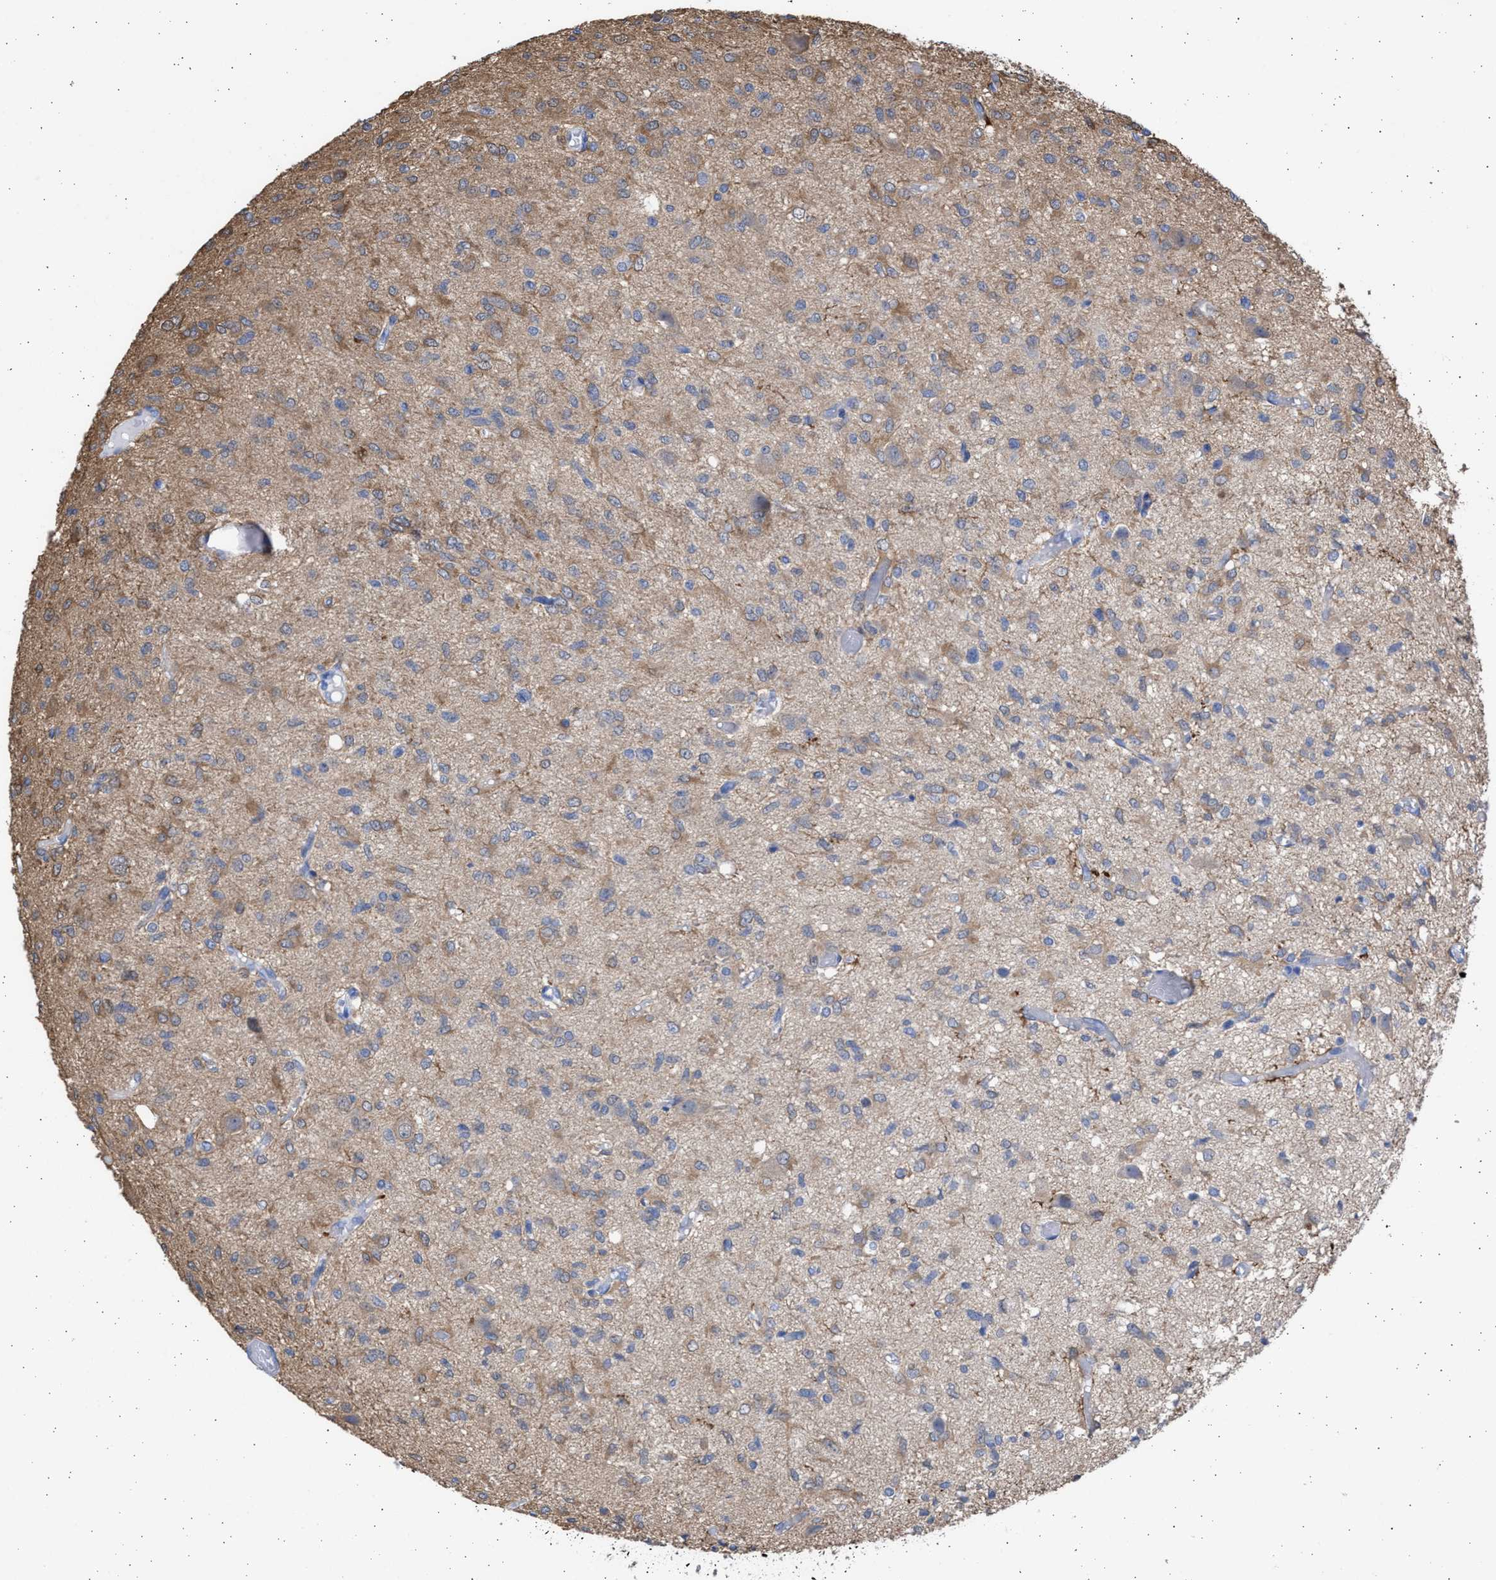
{"staining": {"intensity": "moderate", "quantity": "<25%", "location": "cytoplasmic/membranous"}, "tissue": "glioma", "cell_type": "Tumor cells", "image_type": "cancer", "snomed": [{"axis": "morphology", "description": "Glioma, malignant, High grade"}, {"axis": "topography", "description": "Brain"}], "caption": "A photomicrograph showing moderate cytoplasmic/membranous positivity in approximately <25% of tumor cells in glioma, as visualized by brown immunohistochemical staining.", "gene": "ALDOC", "patient": {"sex": "female", "age": 59}}